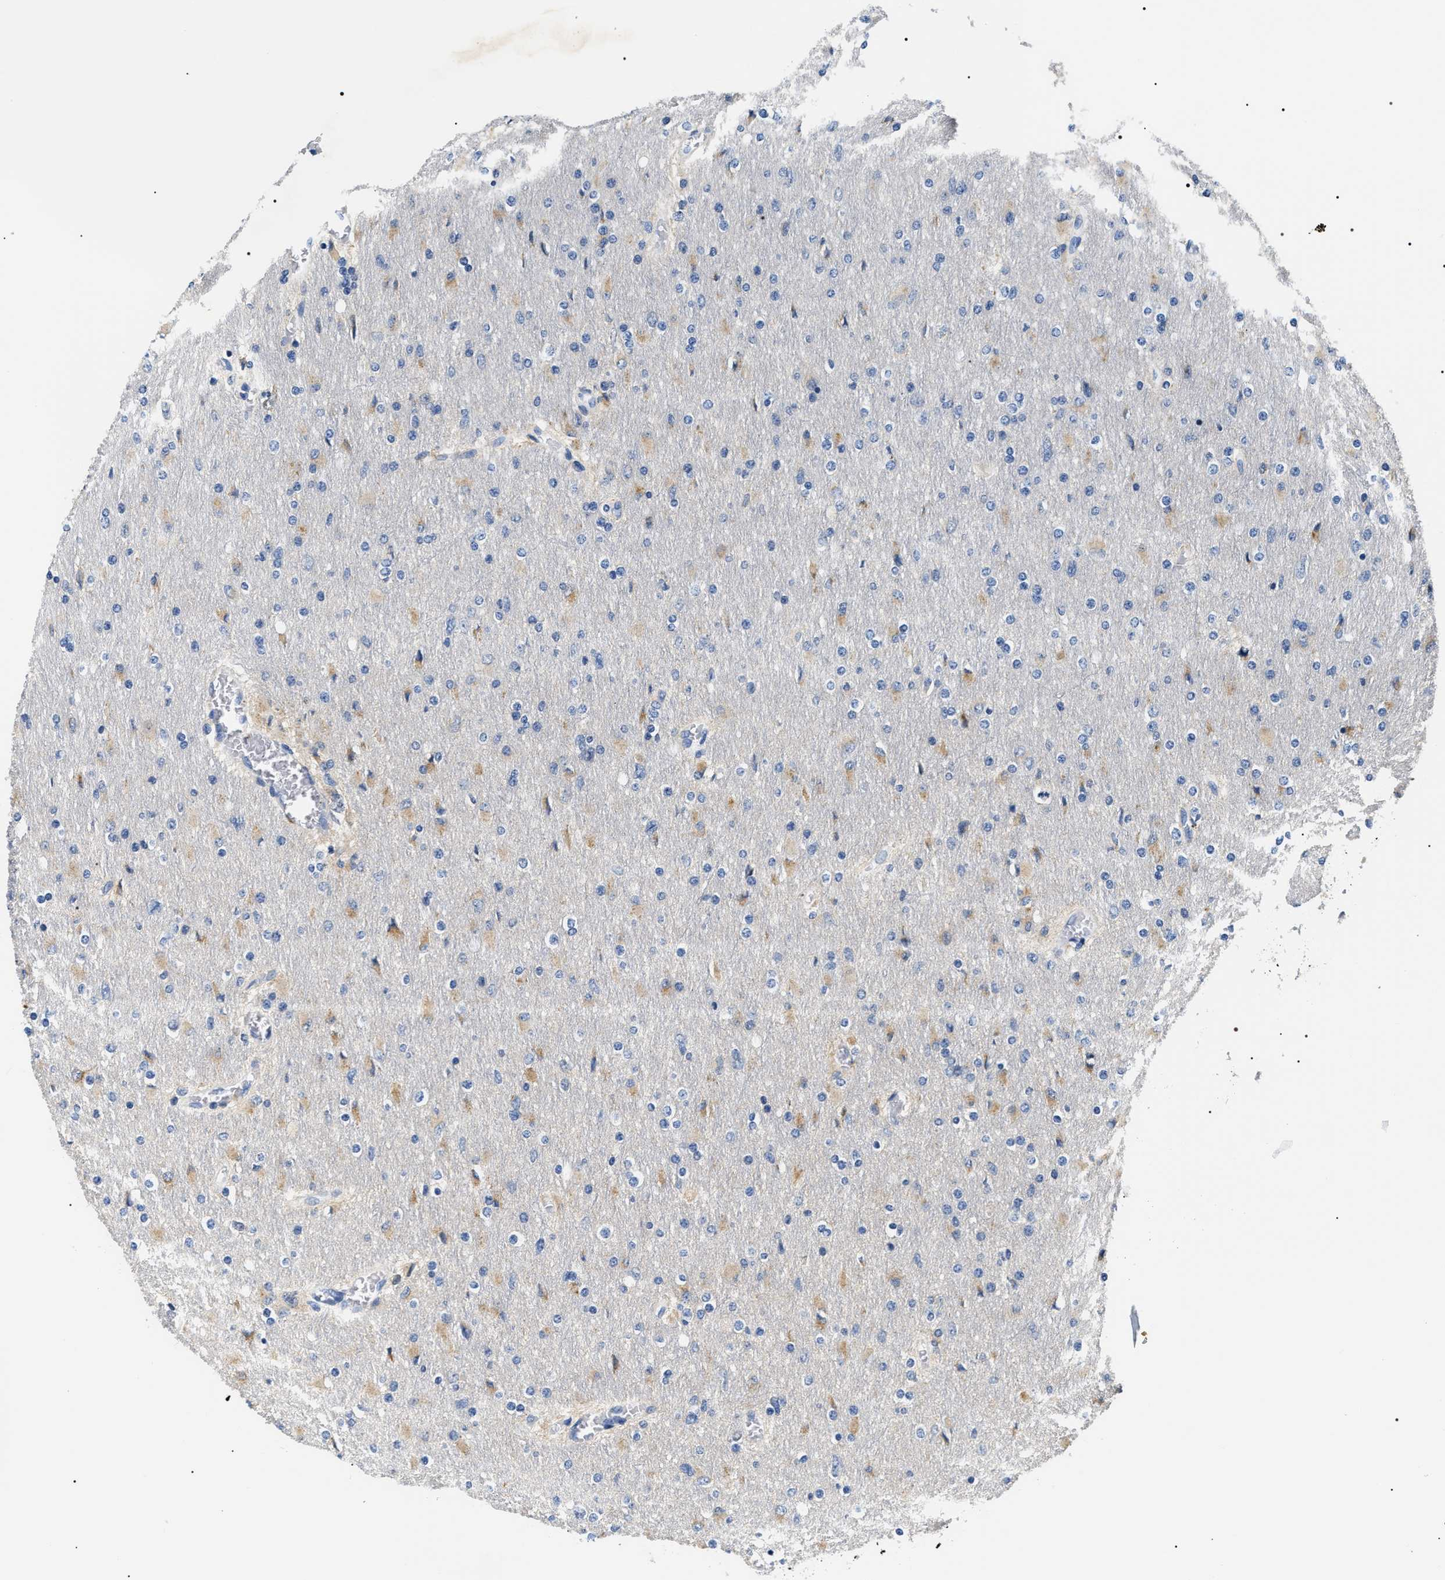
{"staining": {"intensity": "weak", "quantity": "<25%", "location": "cytoplasmic/membranous"}, "tissue": "glioma", "cell_type": "Tumor cells", "image_type": "cancer", "snomed": [{"axis": "morphology", "description": "Glioma, malignant, High grade"}, {"axis": "topography", "description": "Cerebral cortex"}], "caption": "Glioma was stained to show a protein in brown. There is no significant expression in tumor cells.", "gene": "BAG2", "patient": {"sex": "female", "age": 36}}